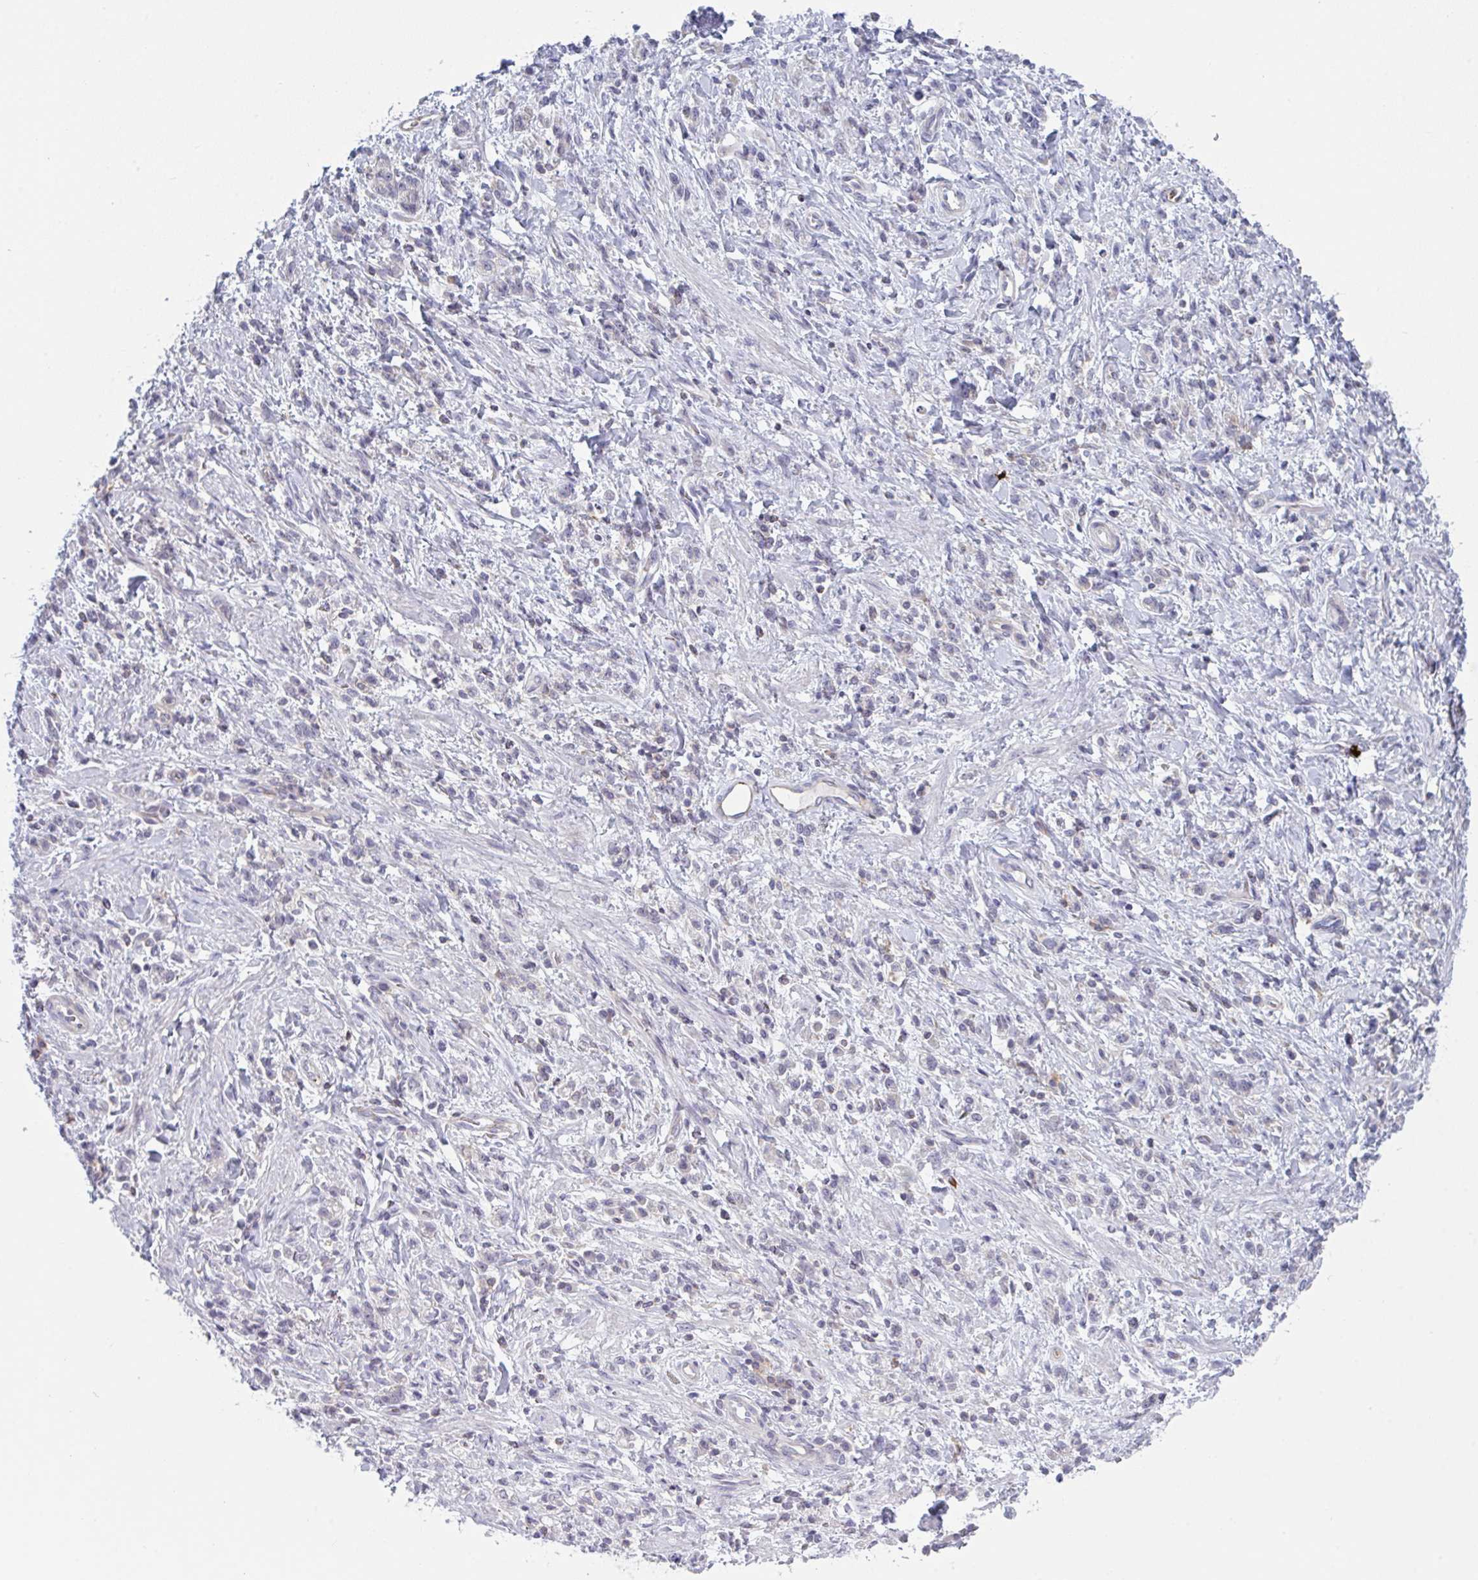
{"staining": {"intensity": "negative", "quantity": "none", "location": "none"}, "tissue": "stomach cancer", "cell_type": "Tumor cells", "image_type": "cancer", "snomed": [{"axis": "morphology", "description": "Adenocarcinoma, NOS"}, {"axis": "topography", "description": "Stomach"}], "caption": "IHC image of stomach adenocarcinoma stained for a protein (brown), which shows no staining in tumor cells.", "gene": "CD80", "patient": {"sex": "male", "age": 77}}